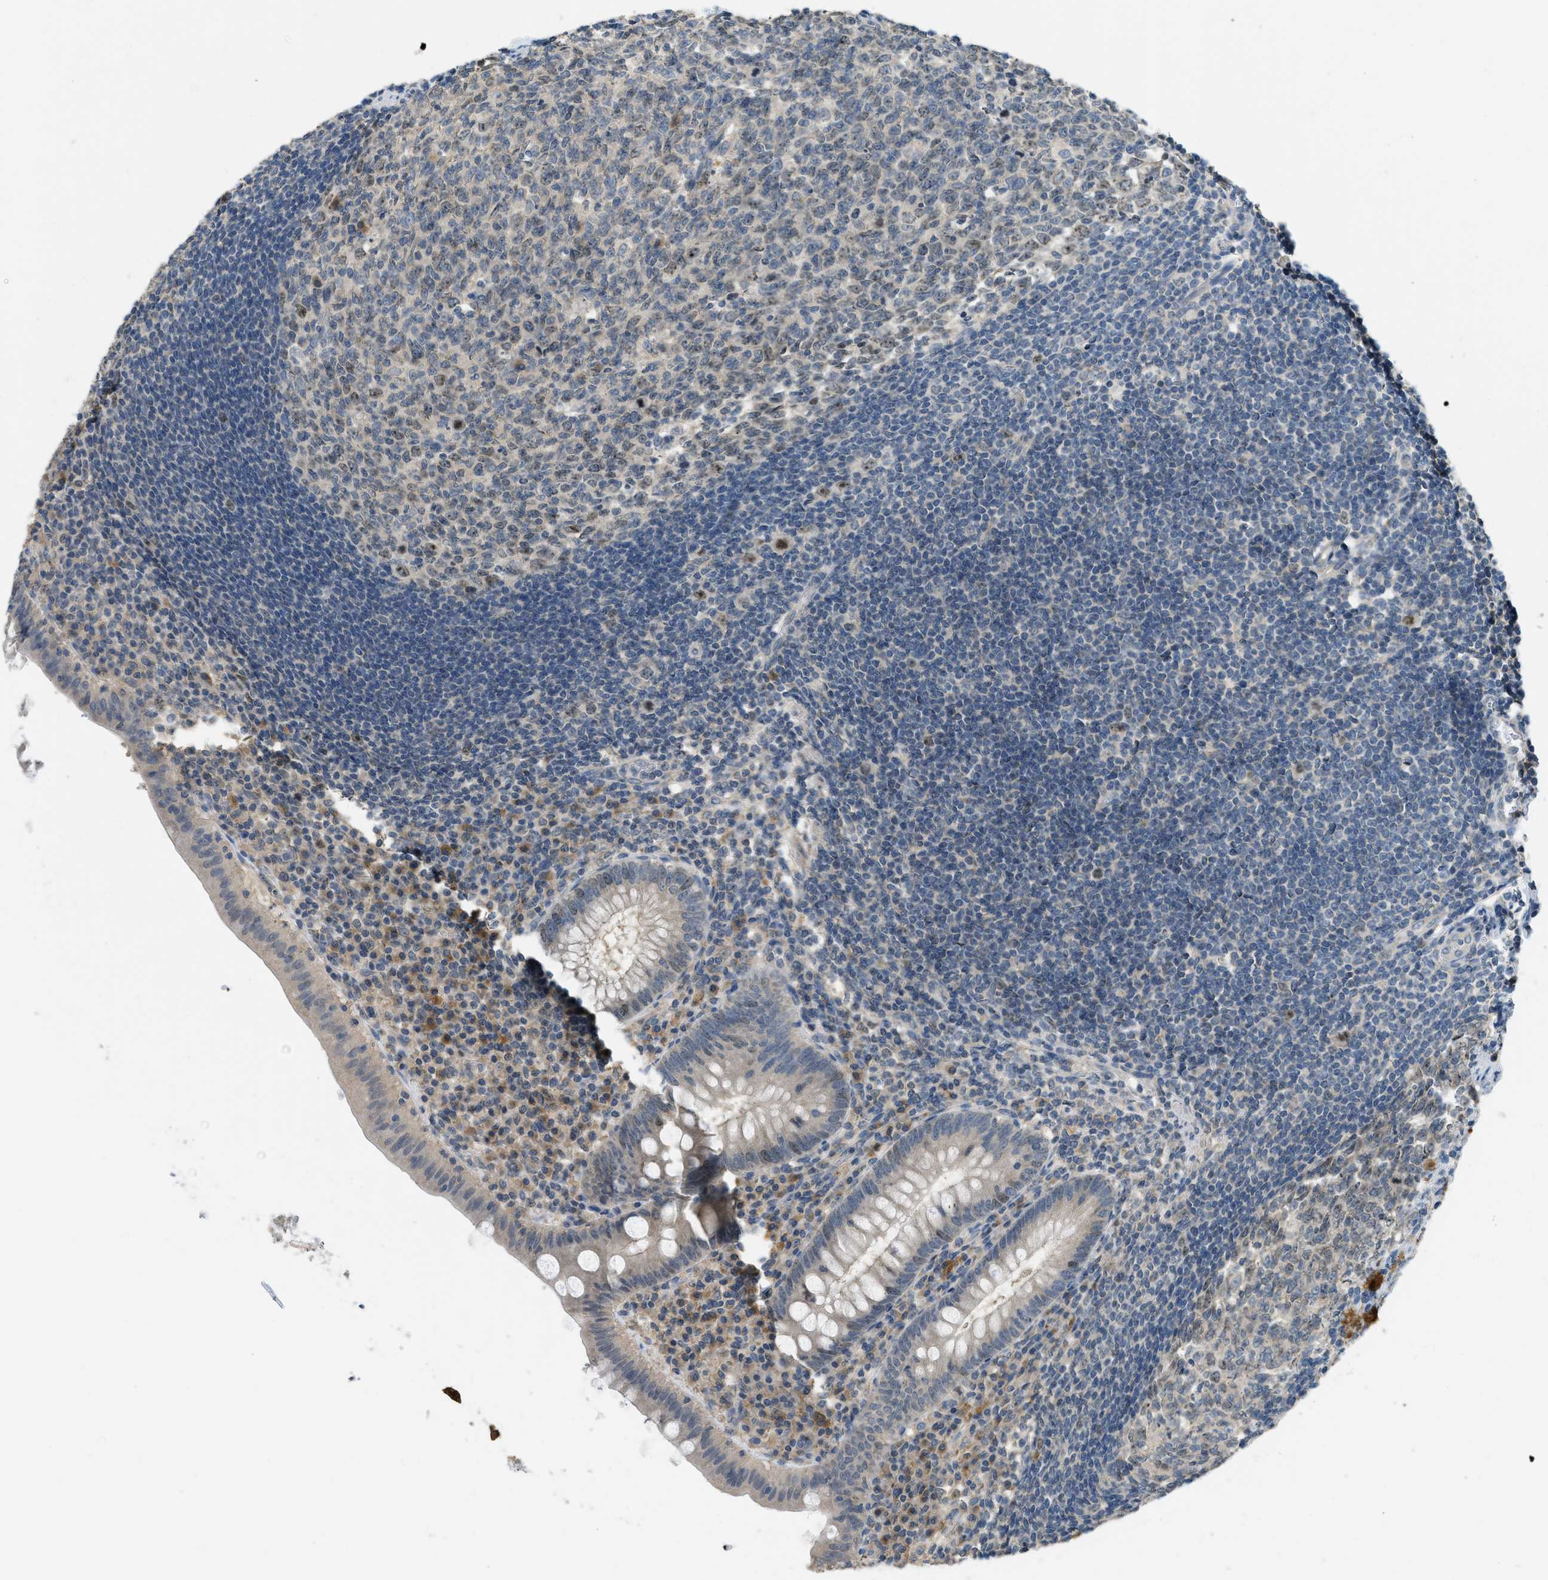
{"staining": {"intensity": "moderate", "quantity": "<25%", "location": "nuclear"}, "tissue": "appendix", "cell_type": "Glandular cells", "image_type": "normal", "snomed": [{"axis": "morphology", "description": "Normal tissue, NOS"}, {"axis": "topography", "description": "Appendix"}], "caption": "The immunohistochemical stain shows moderate nuclear staining in glandular cells of normal appendix. (DAB IHC, brown staining for protein, blue staining for nuclei).", "gene": "MIS18A", "patient": {"sex": "male", "age": 56}}